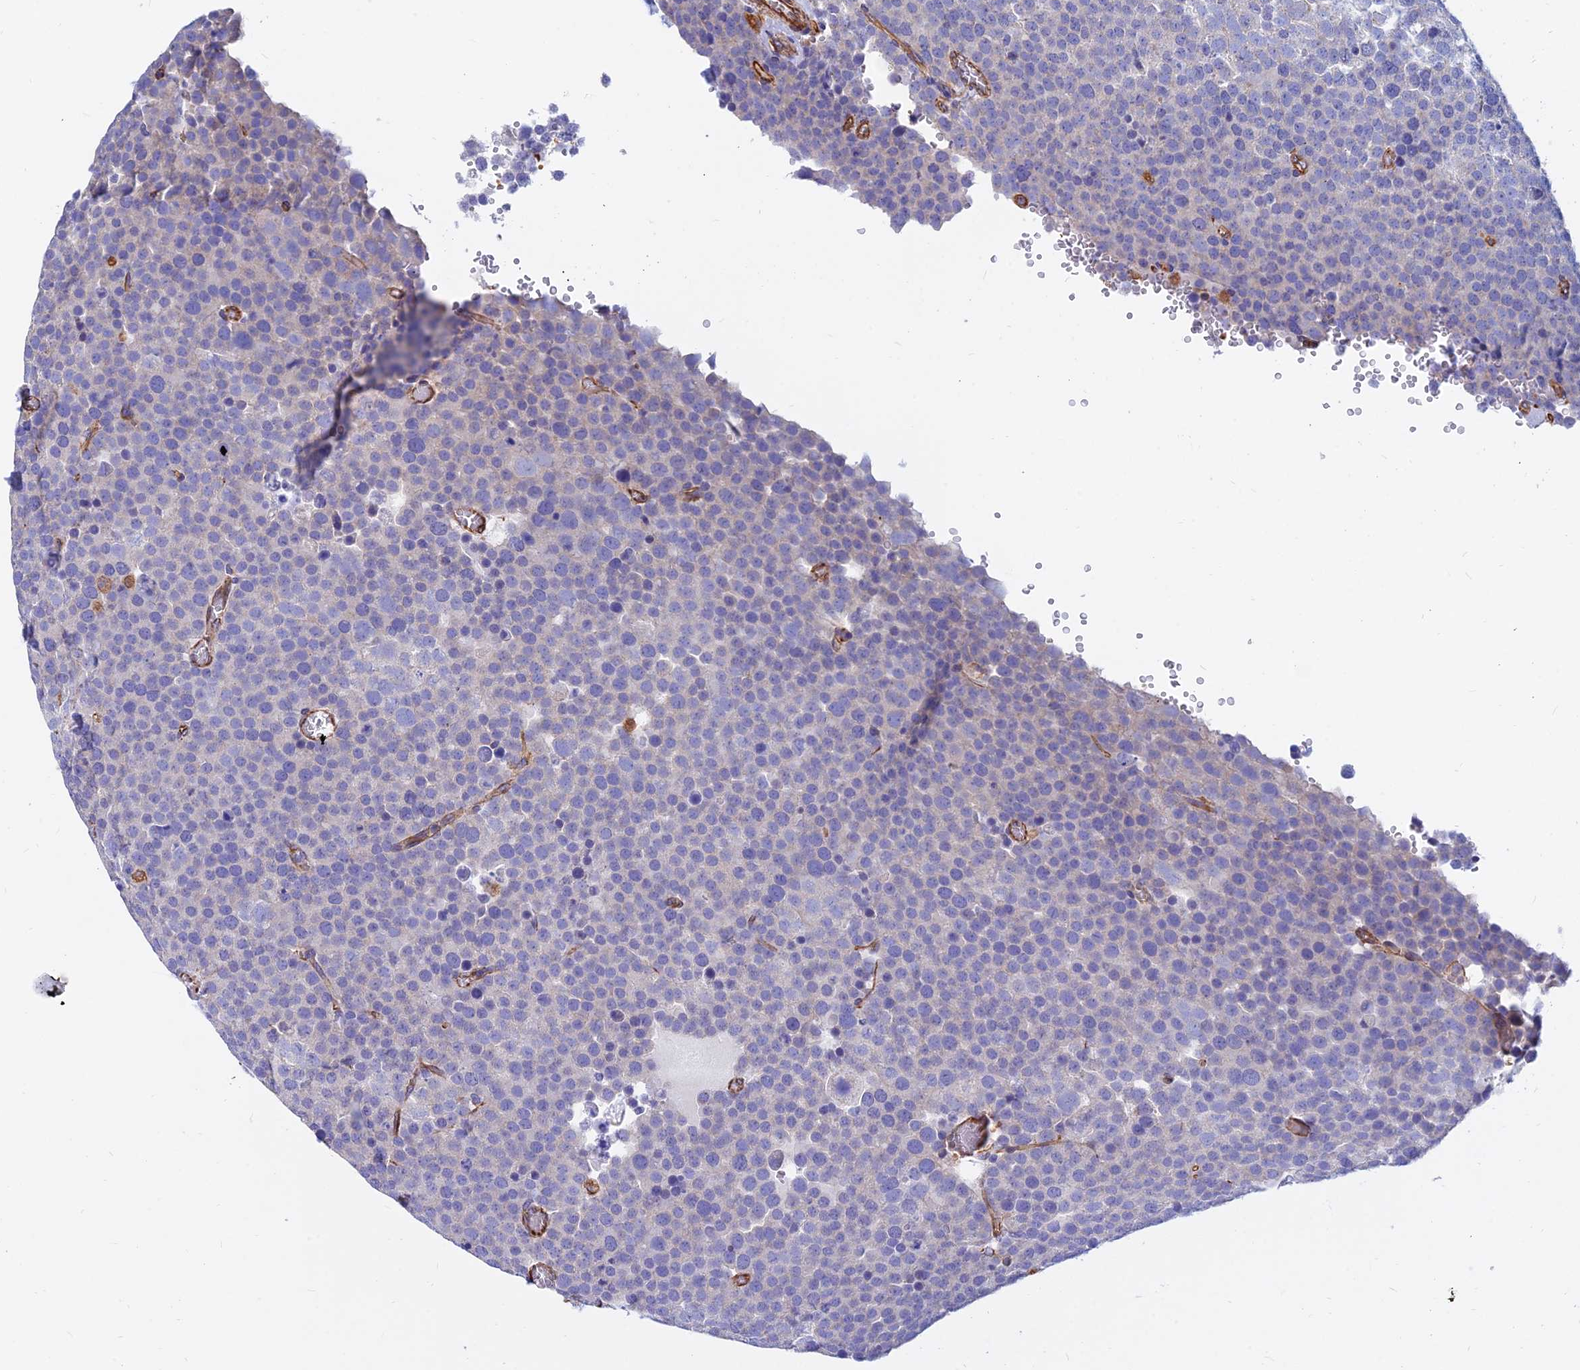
{"staining": {"intensity": "negative", "quantity": "none", "location": "none"}, "tissue": "testis cancer", "cell_type": "Tumor cells", "image_type": "cancer", "snomed": [{"axis": "morphology", "description": "Seminoma, NOS"}, {"axis": "topography", "description": "Testis"}], "caption": "Tumor cells show no significant expression in testis cancer (seminoma). (DAB immunohistochemistry with hematoxylin counter stain).", "gene": "CDK18", "patient": {"sex": "male", "age": 71}}